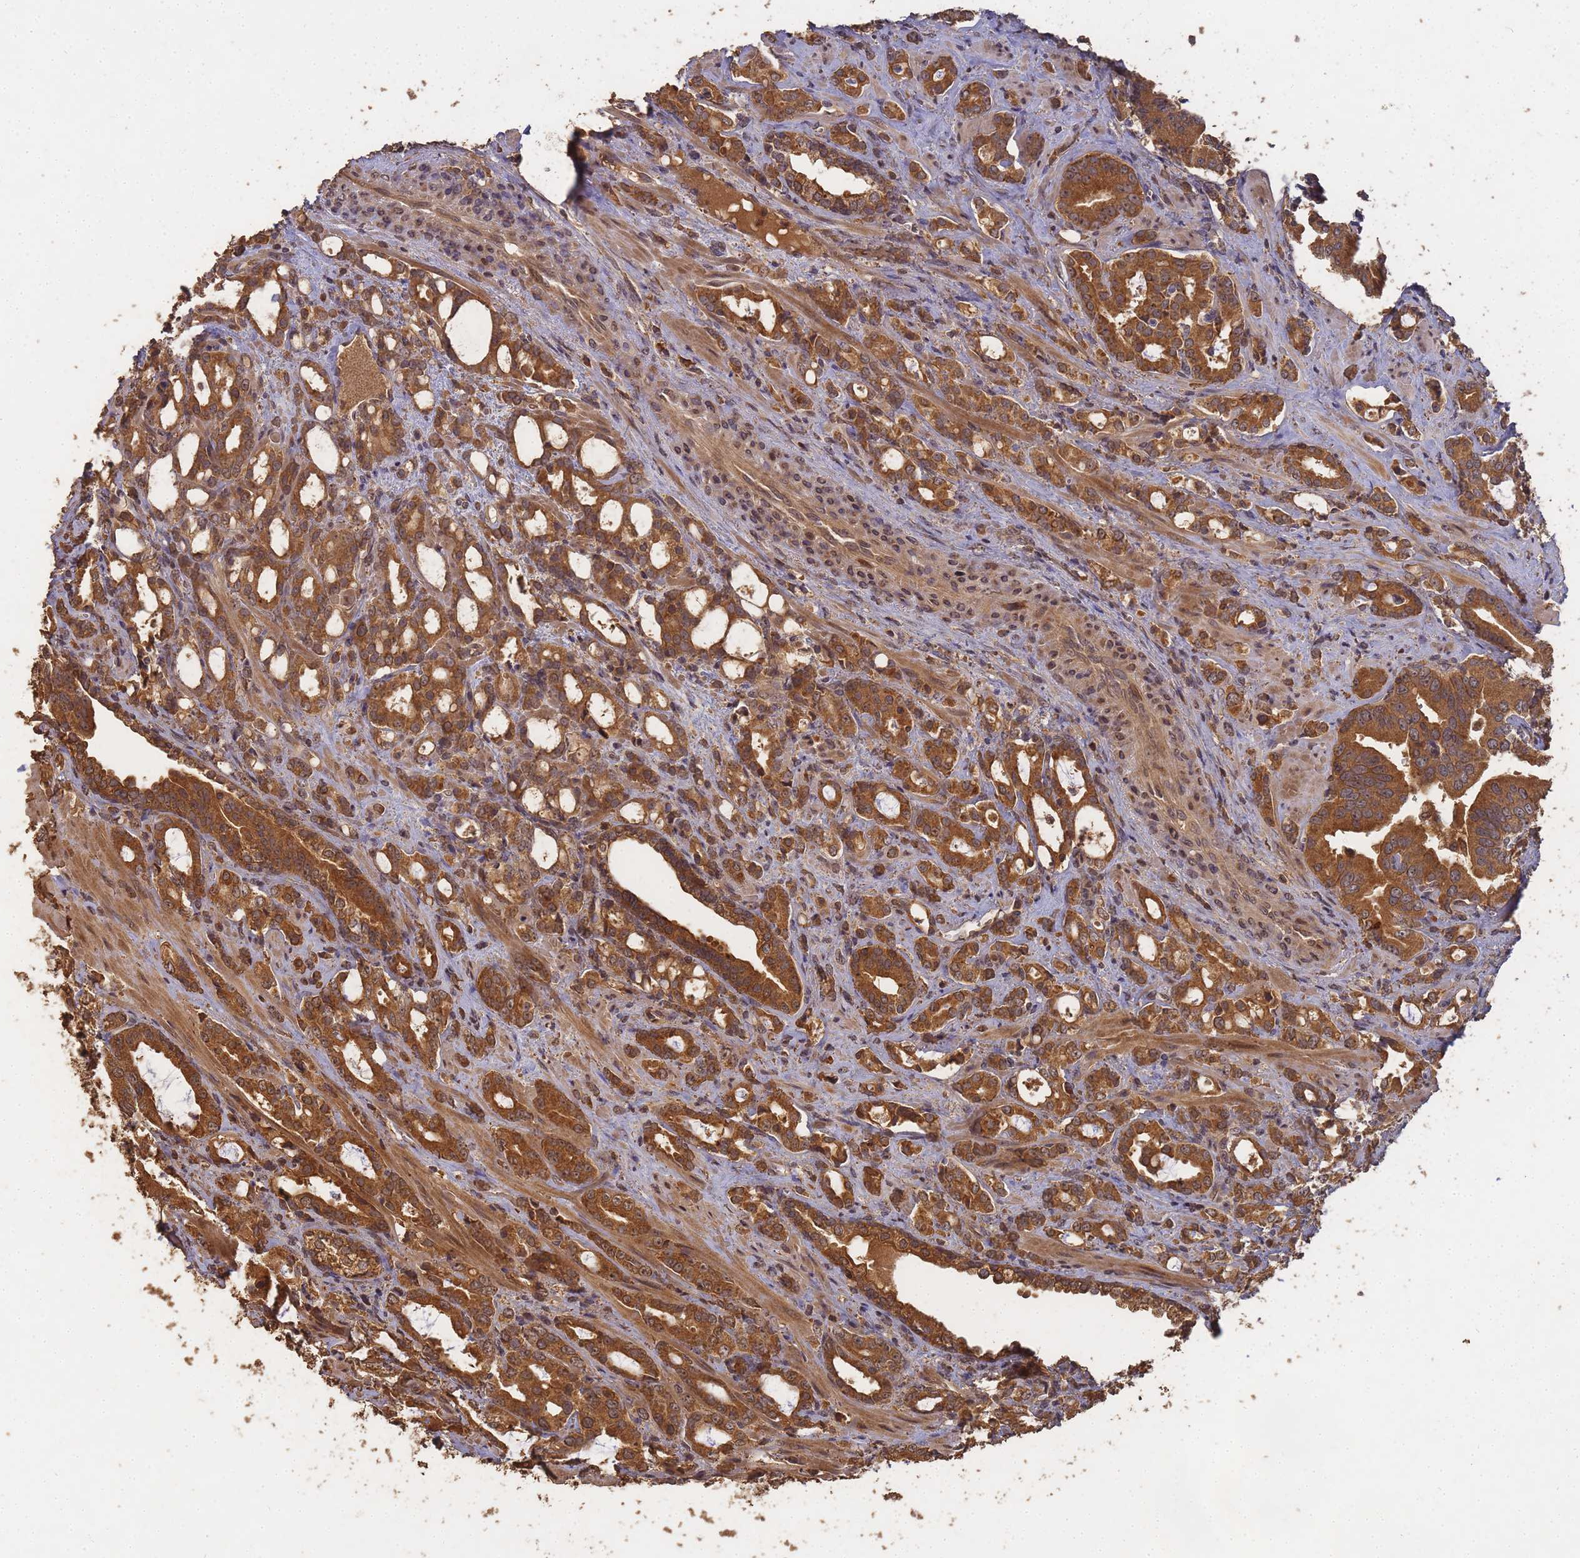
{"staining": {"intensity": "strong", "quantity": ">75%", "location": "cytoplasmic/membranous"}, "tissue": "prostate cancer", "cell_type": "Tumor cells", "image_type": "cancer", "snomed": [{"axis": "morphology", "description": "Adenocarcinoma, High grade"}, {"axis": "topography", "description": "Prostate"}], "caption": "Prostate cancer stained with DAB (3,3'-diaminobenzidine) immunohistochemistry (IHC) shows high levels of strong cytoplasmic/membranous staining in approximately >75% of tumor cells.", "gene": "ALKBH1", "patient": {"sex": "male", "age": 72}}